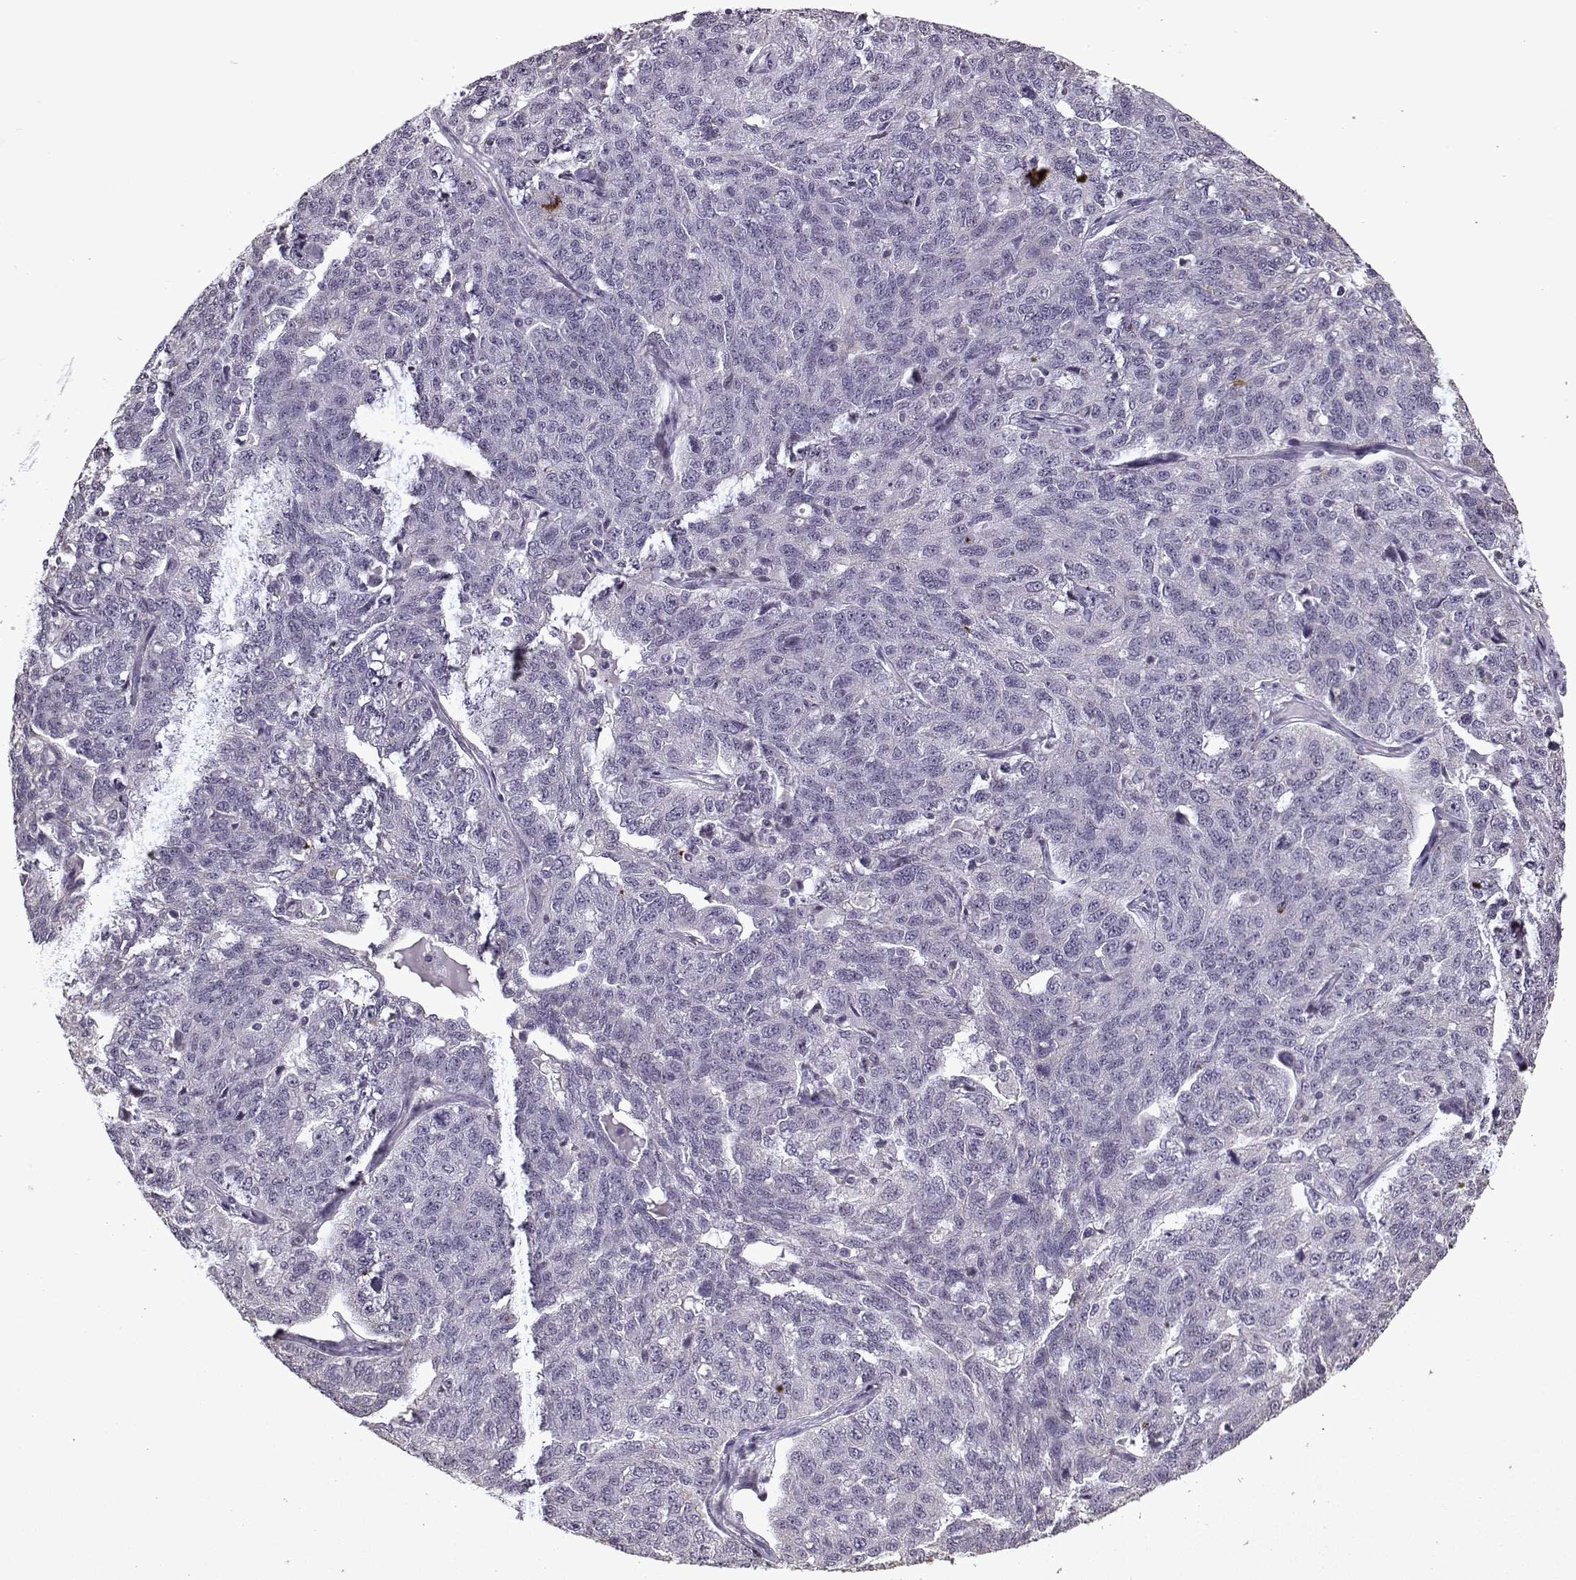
{"staining": {"intensity": "negative", "quantity": "none", "location": "none"}, "tissue": "ovarian cancer", "cell_type": "Tumor cells", "image_type": "cancer", "snomed": [{"axis": "morphology", "description": "Cystadenocarcinoma, serous, NOS"}, {"axis": "topography", "description": "Ovary"}], "caption": "IHC photomicrograph of human serous cystadenocarcinoma (ovarian) stained for a protein (brown), which shows no staining in tumor cells. (Brightfield microscopy of DAB (3,3'-diaminobenzidine) IHC at high magnification).", "gene": "KRT9", "patient": {"sex": "female", "age": 71}}